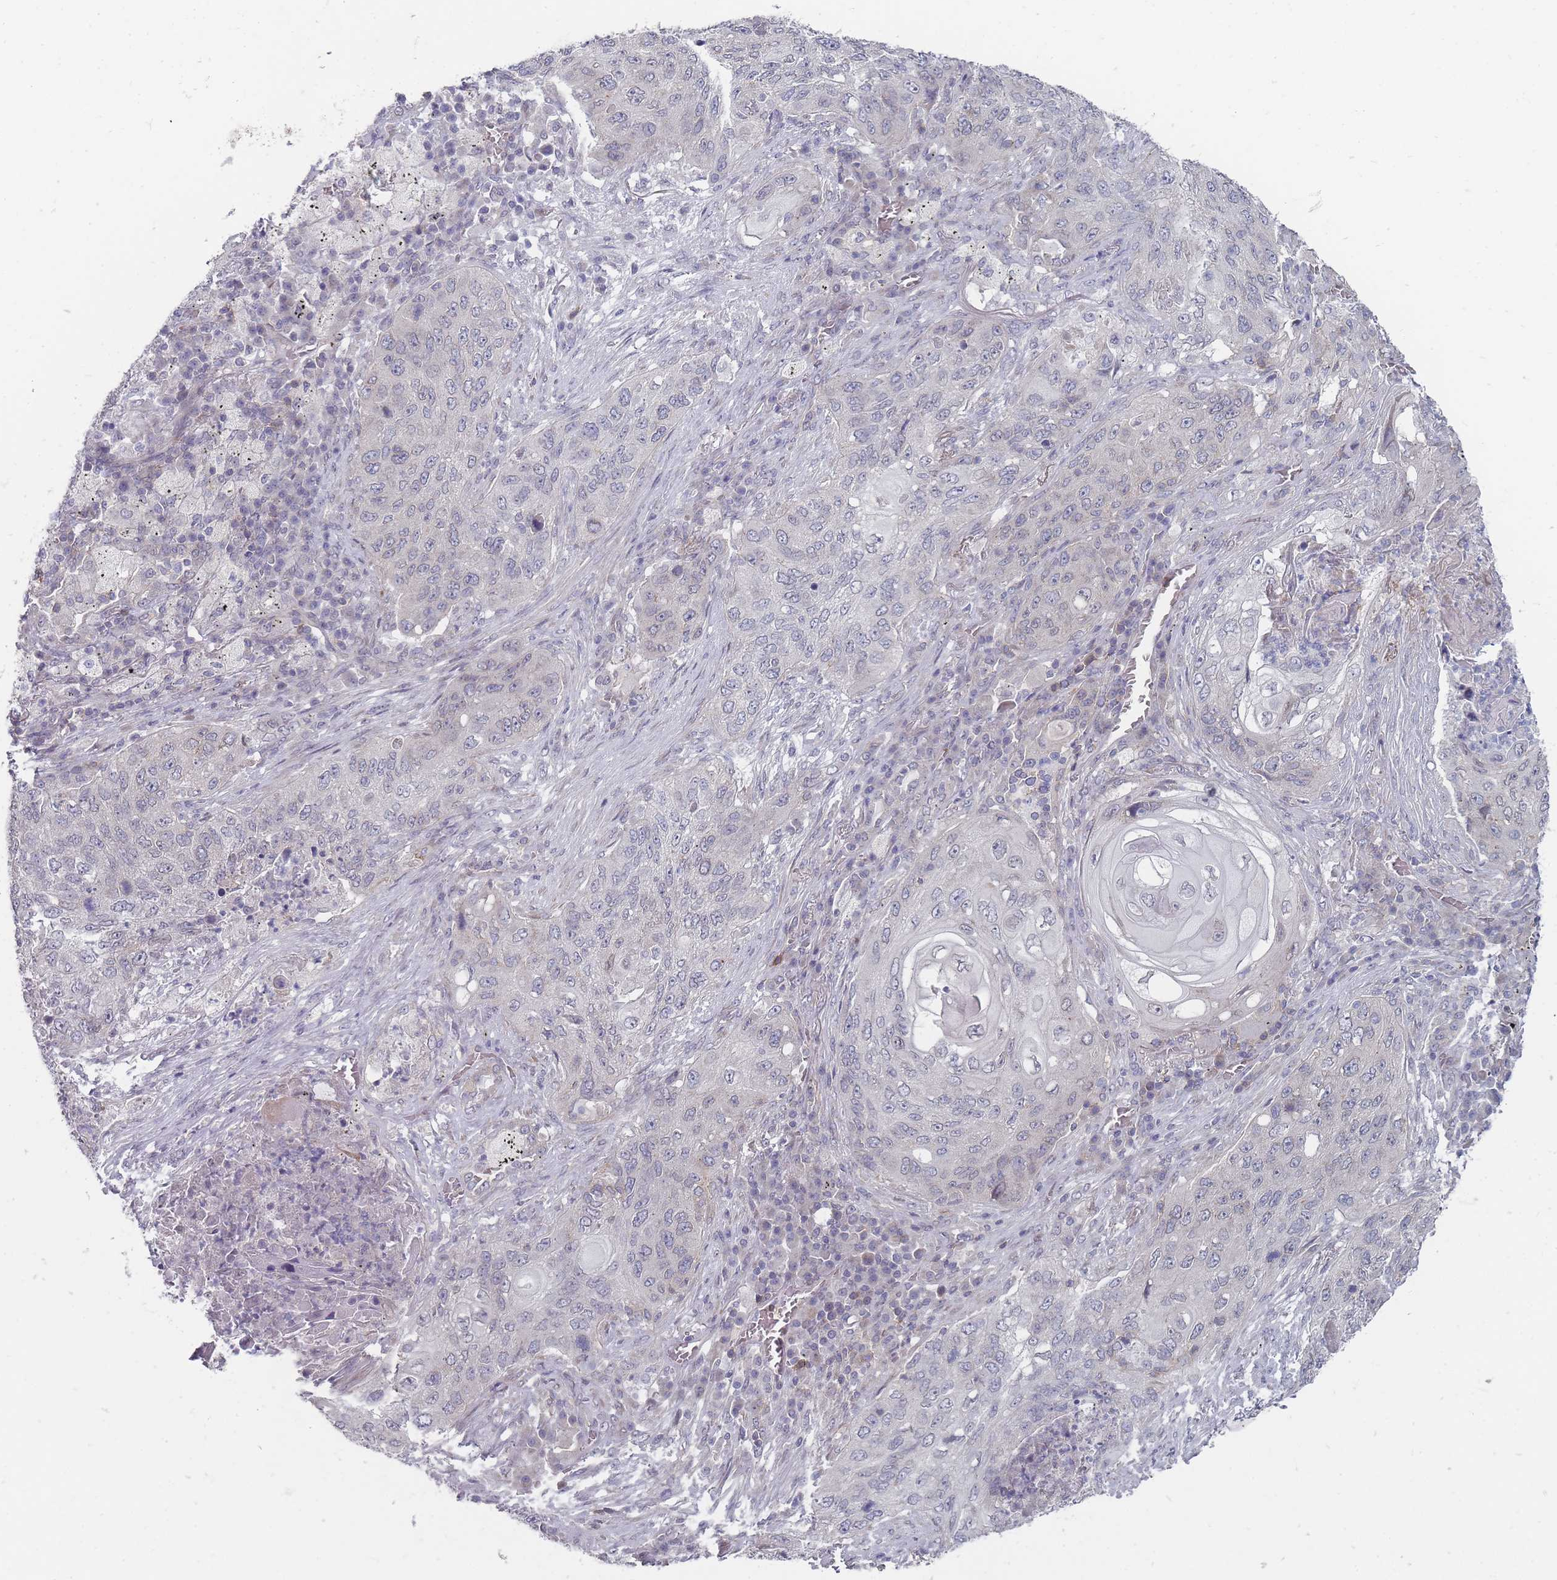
{"staining": {"intensity": "negative", "quantity": "none", "location": "none"}, "tissue": "lung cancer", "cell_type": "Tumor cells", "image_type": "cancer", "snomed": [{"axis": "morphology", "description": "Squamous cell carcinoma, NOS"}, {"axis": "topography", "description": "Lung"}], "caption": "Human lung squamous cell carcinoma stained for a protein using immunohistochemistry shows no positivity in tumor cells.", "gene": "PCDH12", "patient": {"sex": "female", "age": 63}}